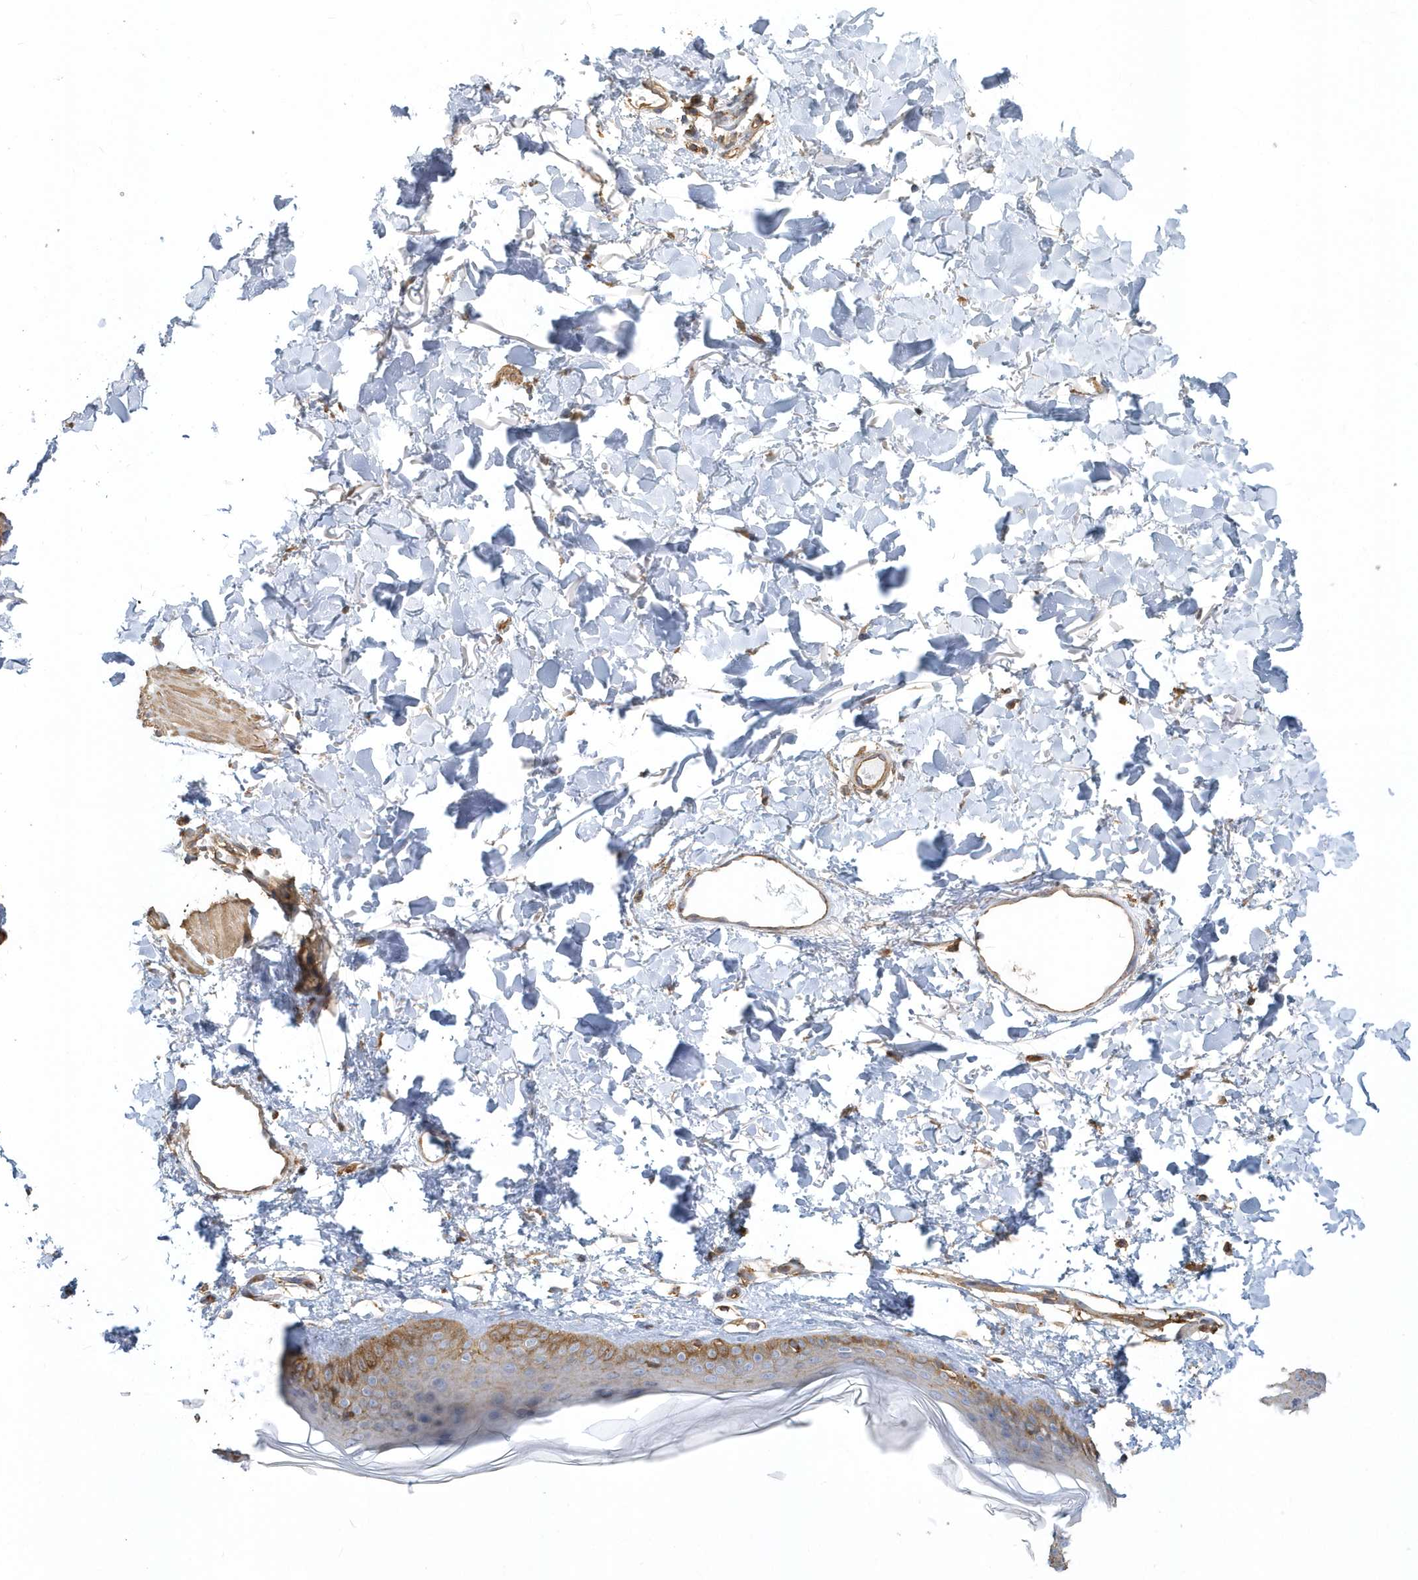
{"staining": {"intensity": "moderate", "quantity": ">75%", "location": "cytoplasmic/membranous"}, "tissue": "skin", "cell_type": "Fibroblasts", "image_type": "normal", "snomed": [{"axis": "morphology", "description": "Normal tissue, NOS"}, {"axis": "topography", "description": "Skin"}], "caption": "Immunohistochemistry (IHC) micrograph of normal human skin stained for a protein (brown), which shows medium levels of moderate cytoplasmic/membranous positivity in approximately >75% of fibroblasts.", "gene": "TRAIP", "patient": {"sex": "female", "age": 58}}